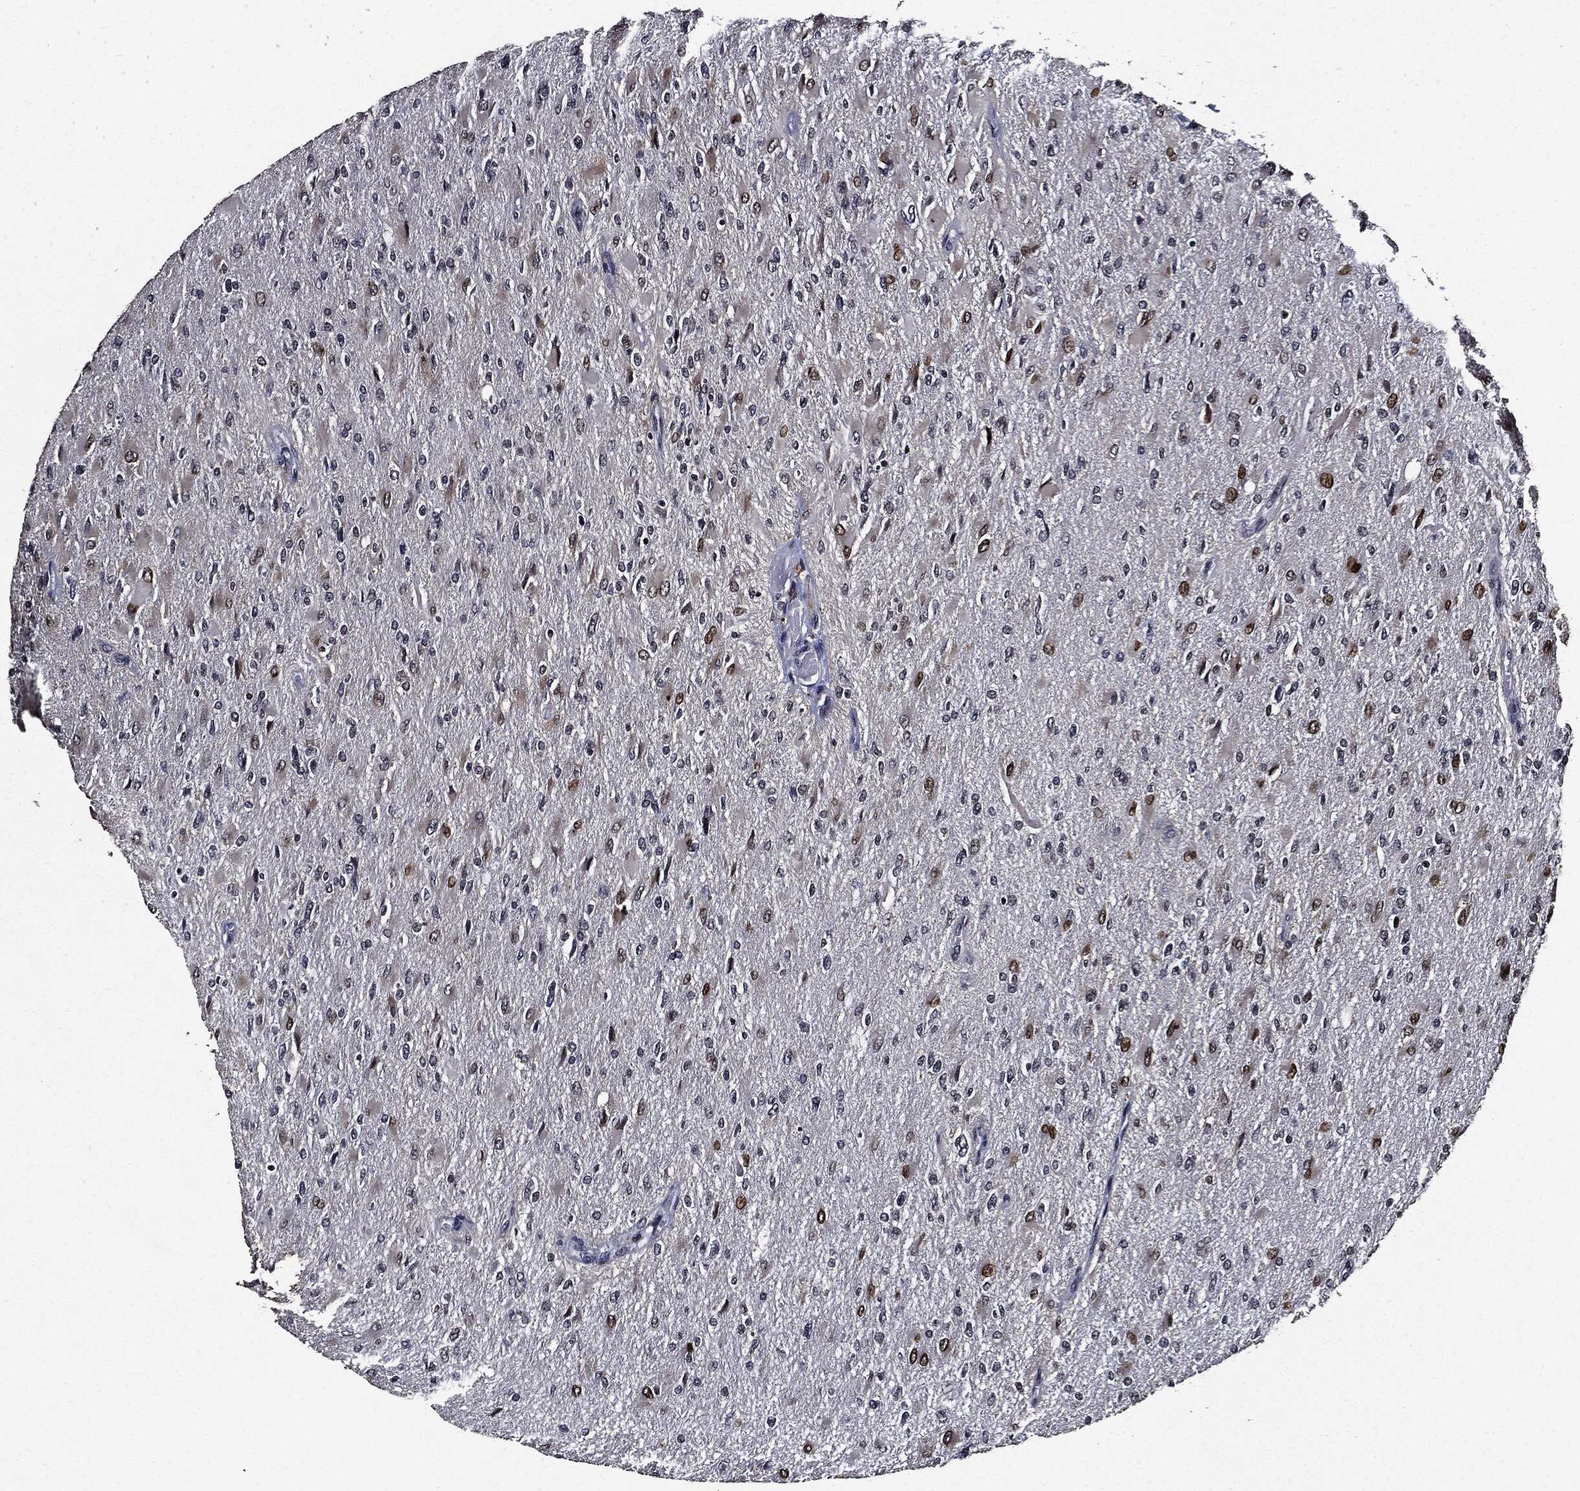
{"staining": {"intensity": "moderate", "quantity": "<25%", "location": "nuclear"}, "tissue": "glioma", "cell_type": "Tumor cells", "image_type": "cancer", "snomed": [{"axis": "morphology", "description": "Glioma, malignant, High grade"}, {"axis": "topography", "description": "Cerebral cortex"}], "caption": "IHC histopathology image of human glioma stained for a protein (brown), which shows low levels of moderate nuclear staining in approximately <25% of tumor cells.", "gene": "SUGT1", "patient": {"sex": "female", "age": 36}}